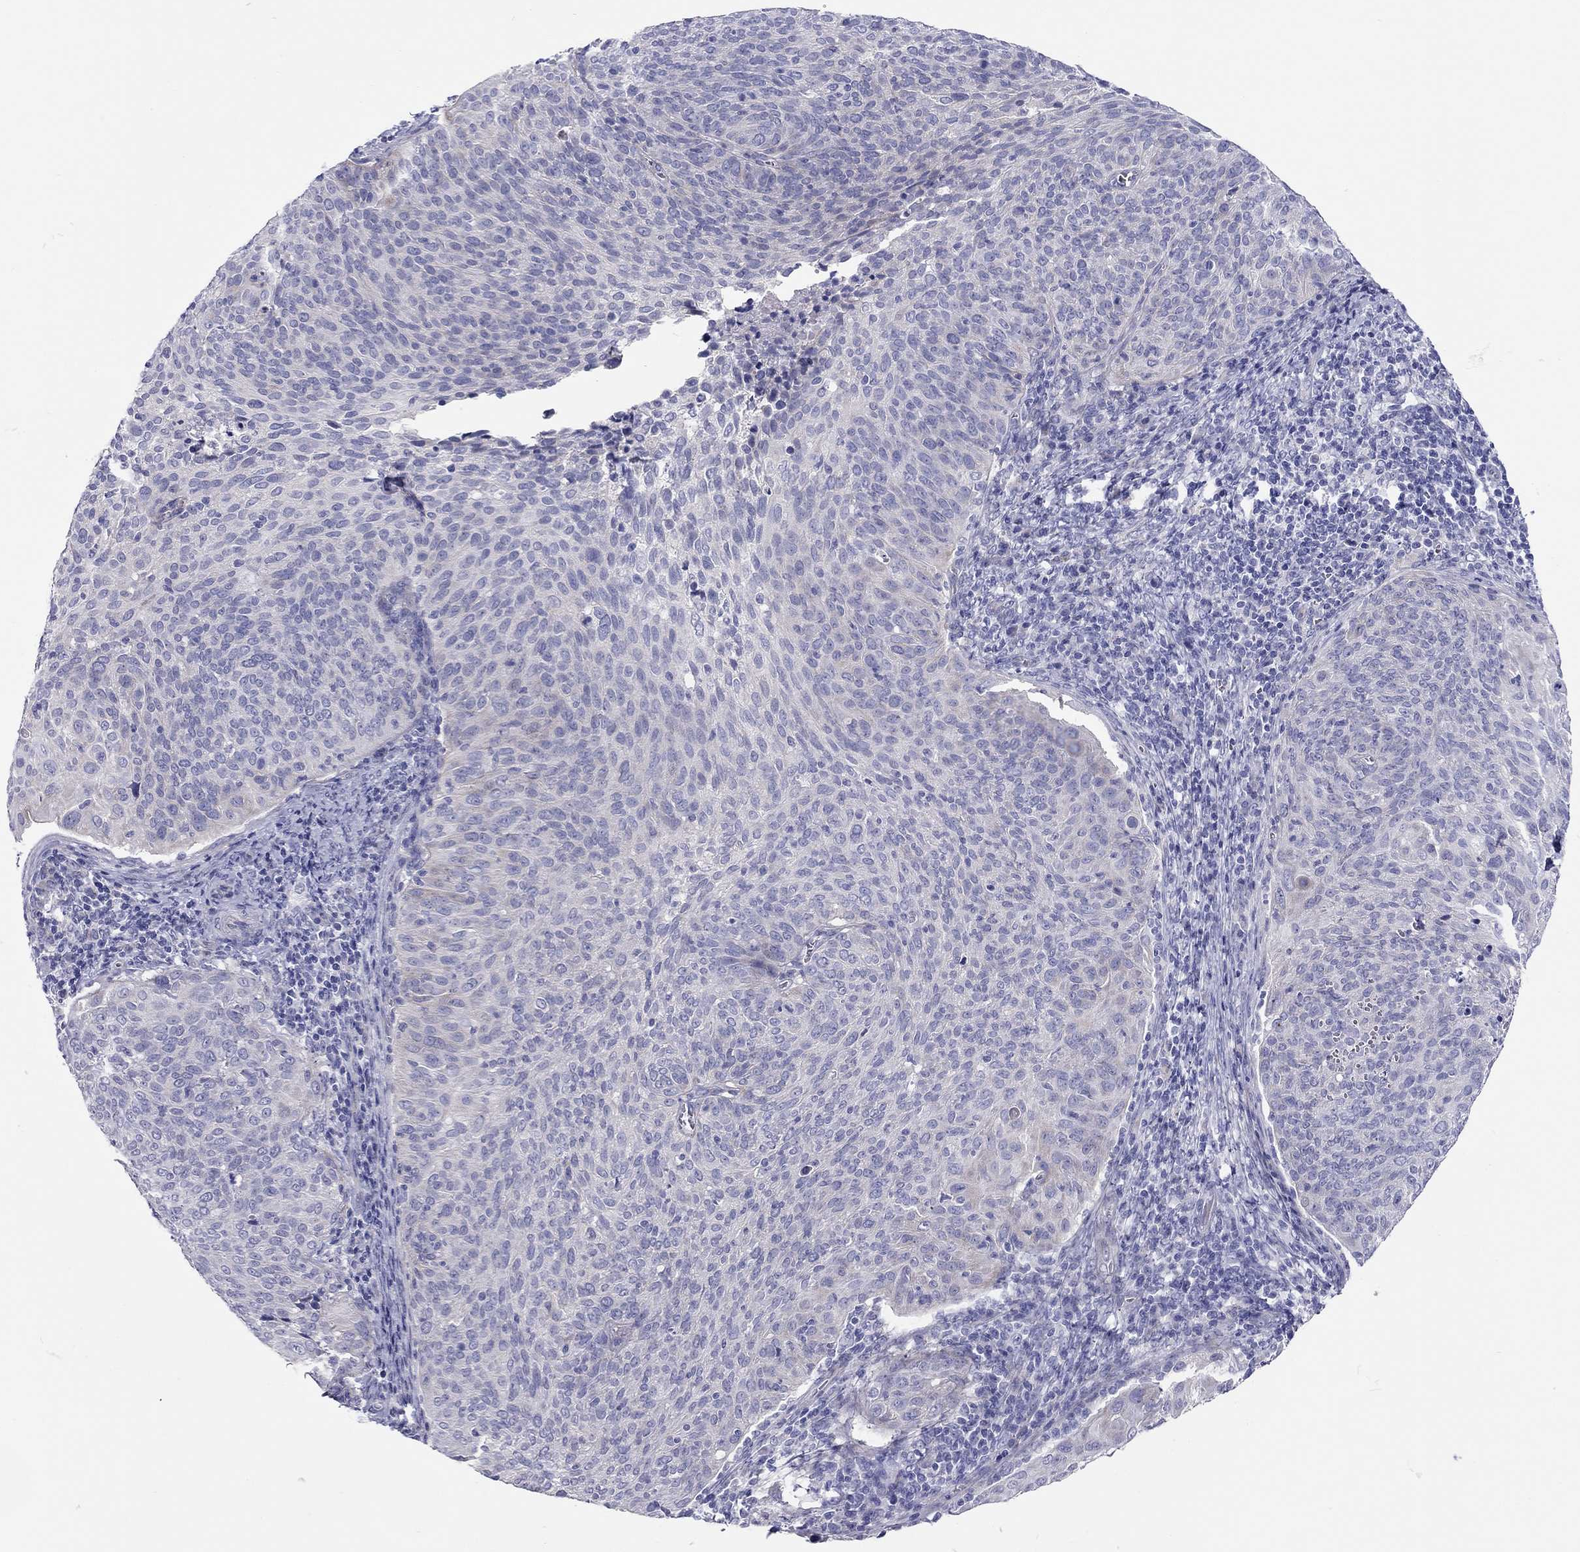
{"staining": {"intensity": "negative", "quantity": "none", "location": "none"}, "tissue": "cervical cancer", "cell_type": "Tumor cells", "image_type": "cancer", "snomed": [{"axis": "morphology", "description": "Squamous cell carcinoma, NOS"}, {"axis": "topography", "description": "Cervix"}], "caption": "Protein analysis of cervical squamous cell carcinoma demonstrates no significant expression in tumor cells. (Immunohistochemistry, brightfield microscopy, high magnification).", "gene": "SCARB1", "patient": {"sex": "female", "age": 39}}